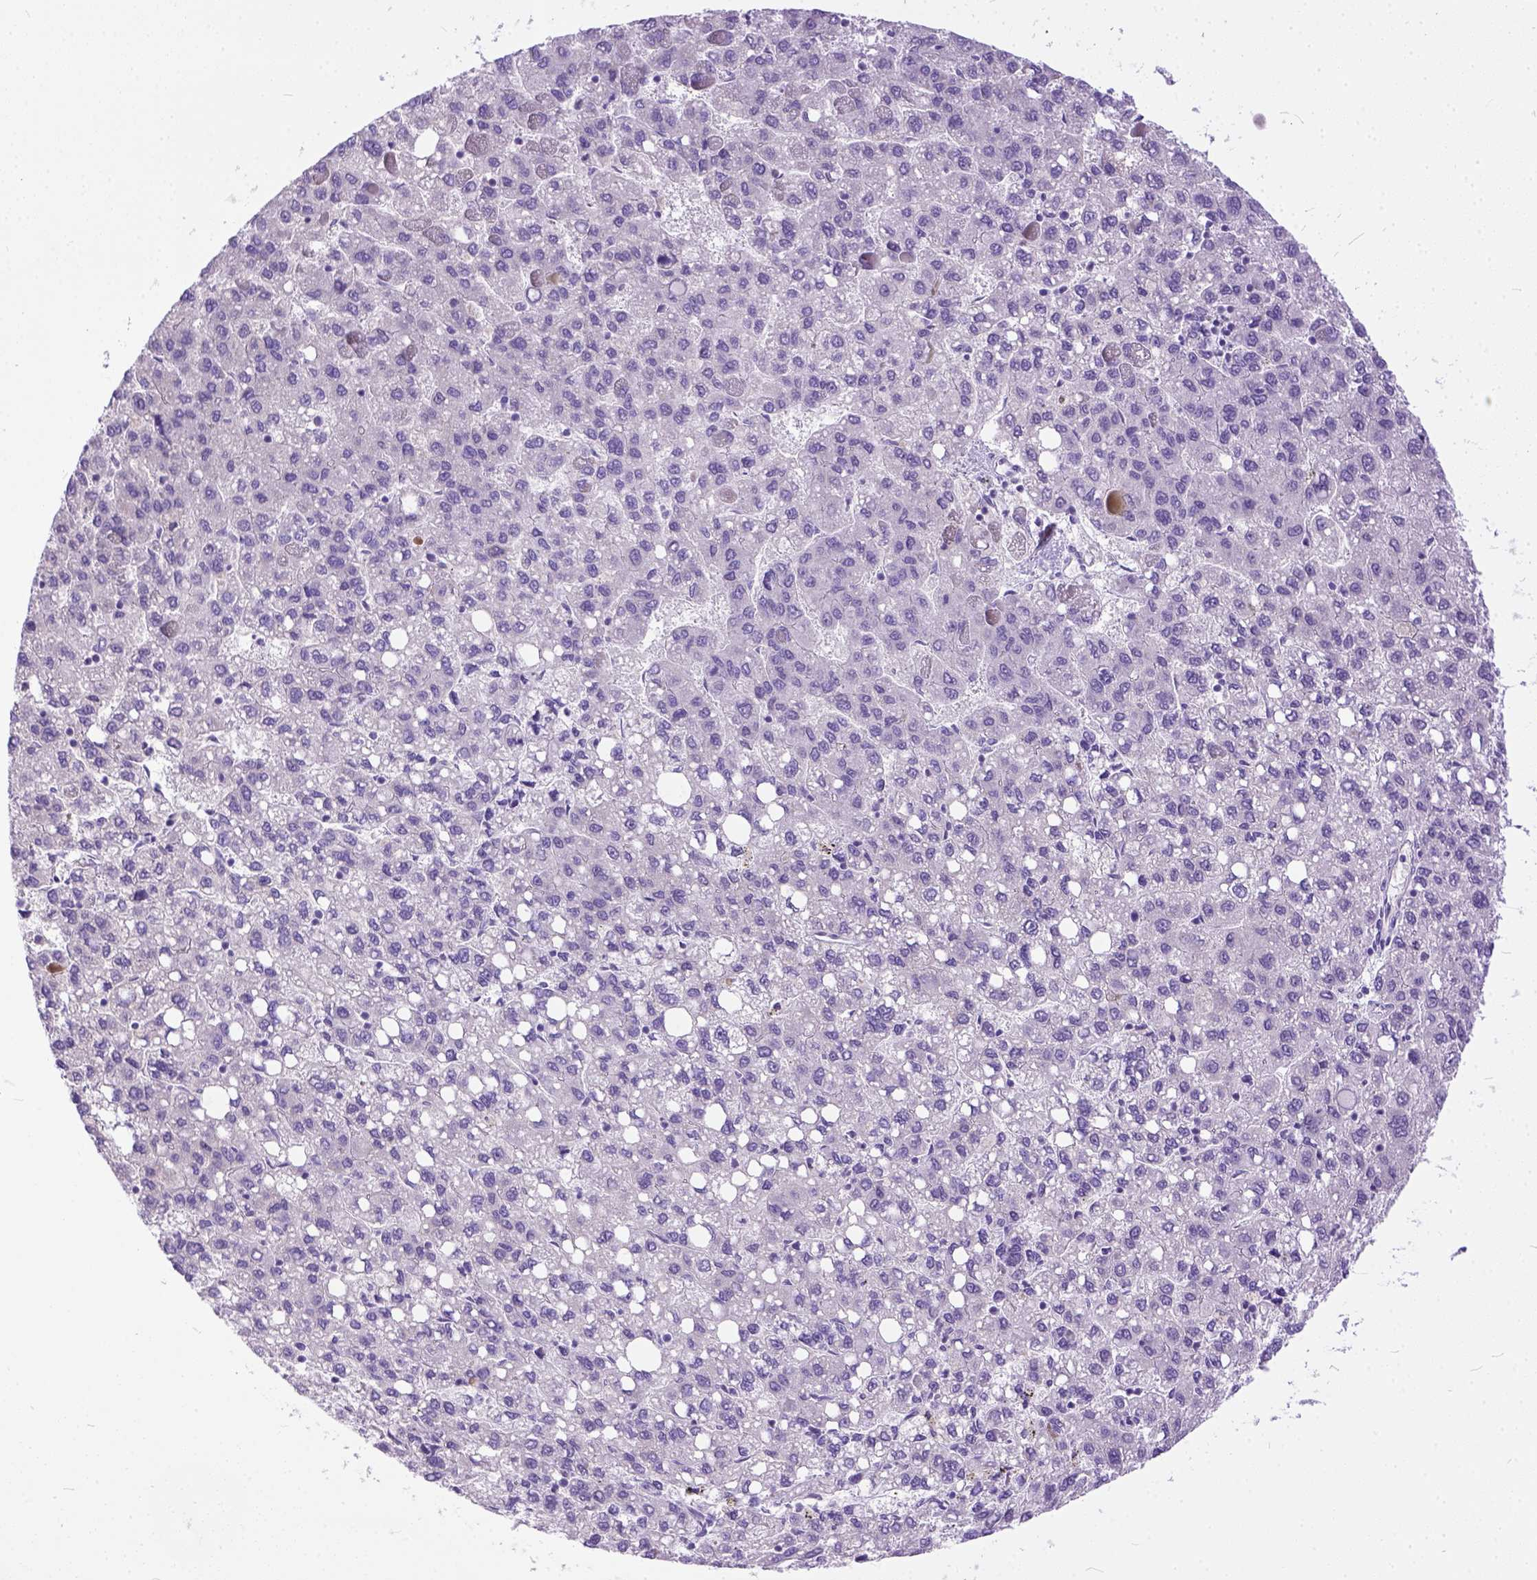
{"staining": {"intensity": "negative", "quantity": "none", "location": "none"}, "tissue": "liver cancer", "cell_type": "Tumor cells", "image_type": "cancer", "snomed": [{"axis": "morphology", "description": "Carcinoma, Hepatocellular, NOS"}, {"axis": "topography", "description": "Liver"}], "caption": "A photomicrograph of liver hepatocellular carcinoma stained for a protein displays no brown staining in tumor cells. (DAB immunohistochemistry with hematoxylin counter stain).", "gene": "PLK5", "patient": {"sex": "female", "age": 82}}